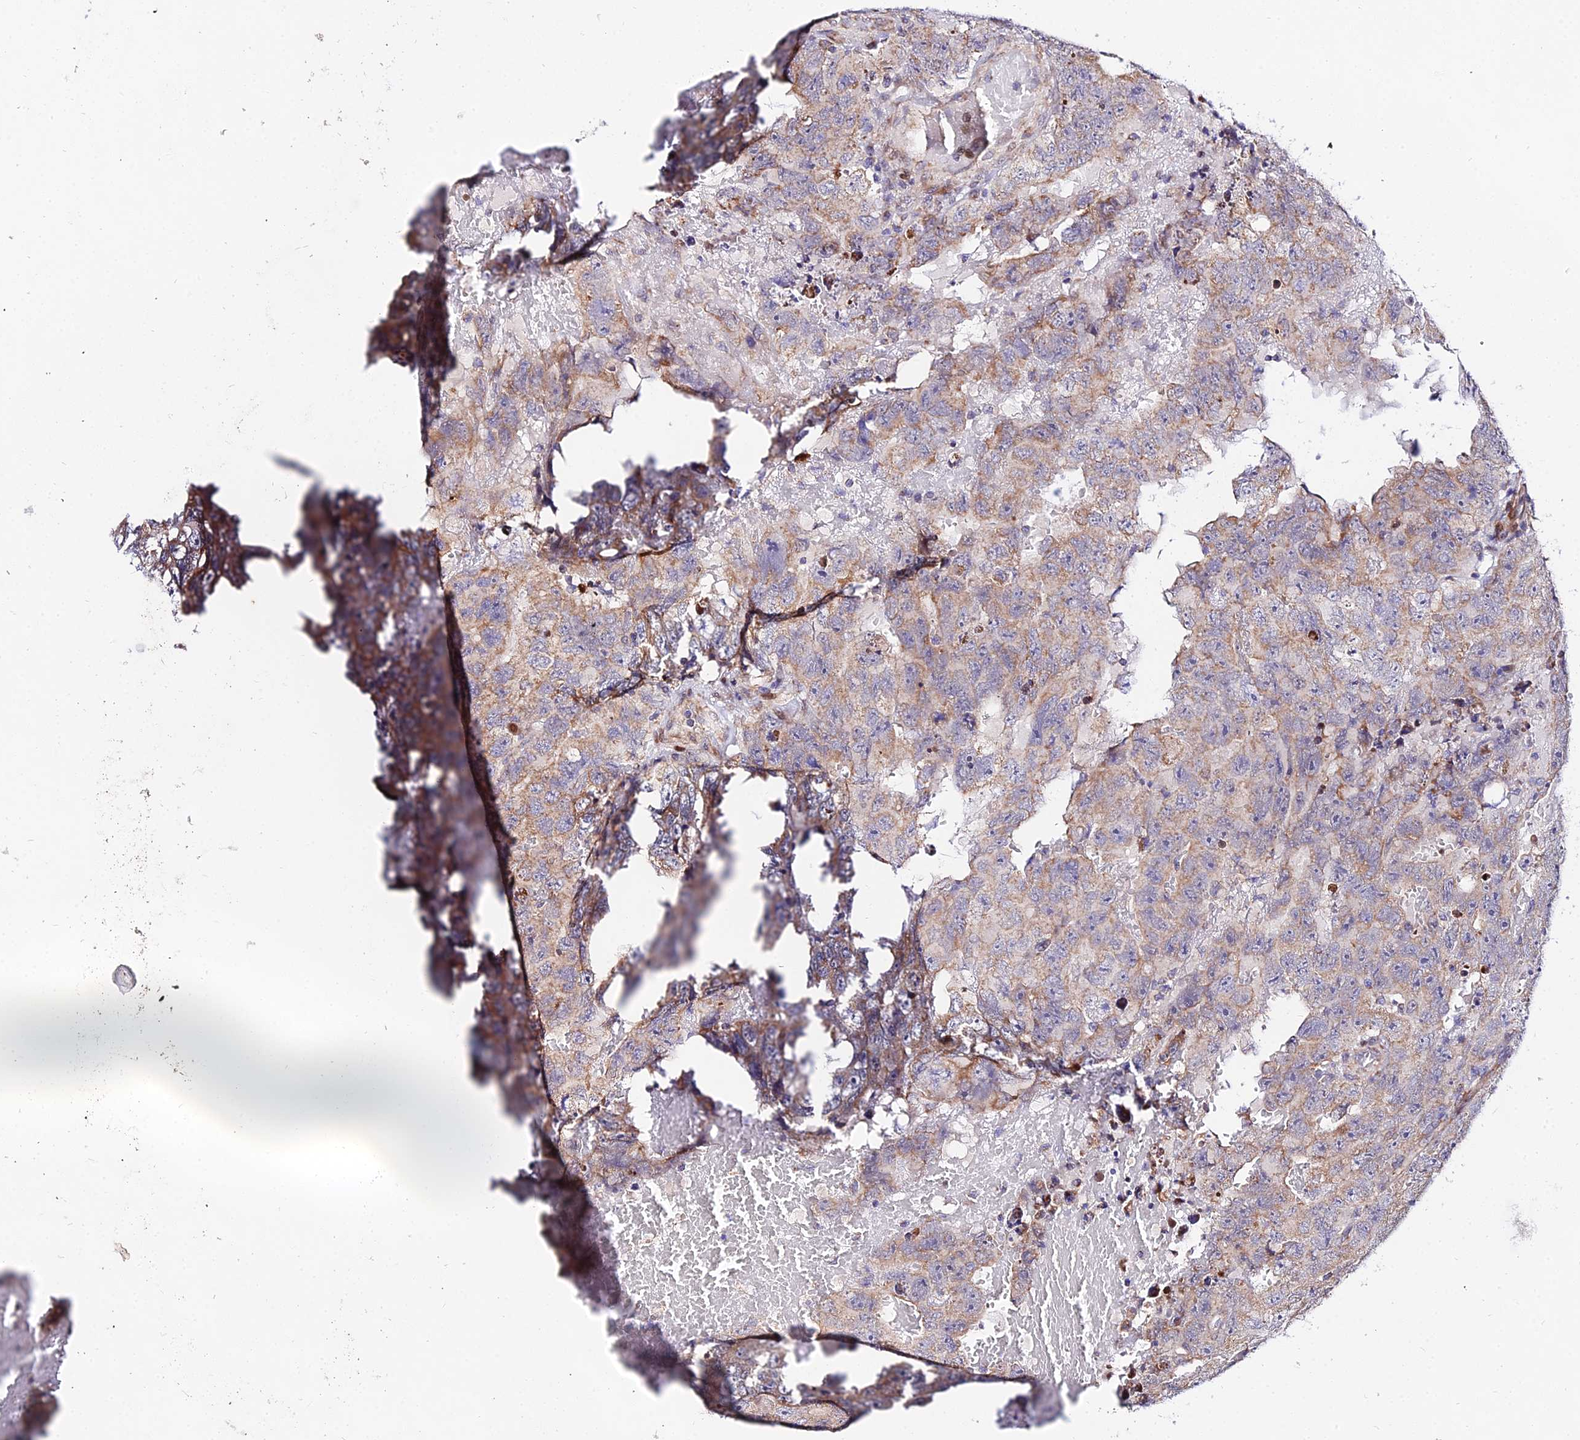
{"staining": {"intensity": "moderate", "quantity": "25%-75%", "location": "cytoplasmic/membranous"}, "tissue": "testis cancer", "cell_type": "Tumor cells", "image_type": "cancer", "snomed": [{"axis": "morphology", "description": "Carcinoma, Embryonal, NOS"}, {"axis": "topography", "description": "Testis"}], "caption": "Immunohistochemical staining of testis cancer (embryonal carcinoma) displays moderate cytoplasmic/membranous protein positivity in about 25%-75% of tumor cells.", "gene": "ATP5PB", "patient": {"sex": "male", "age": 45}}